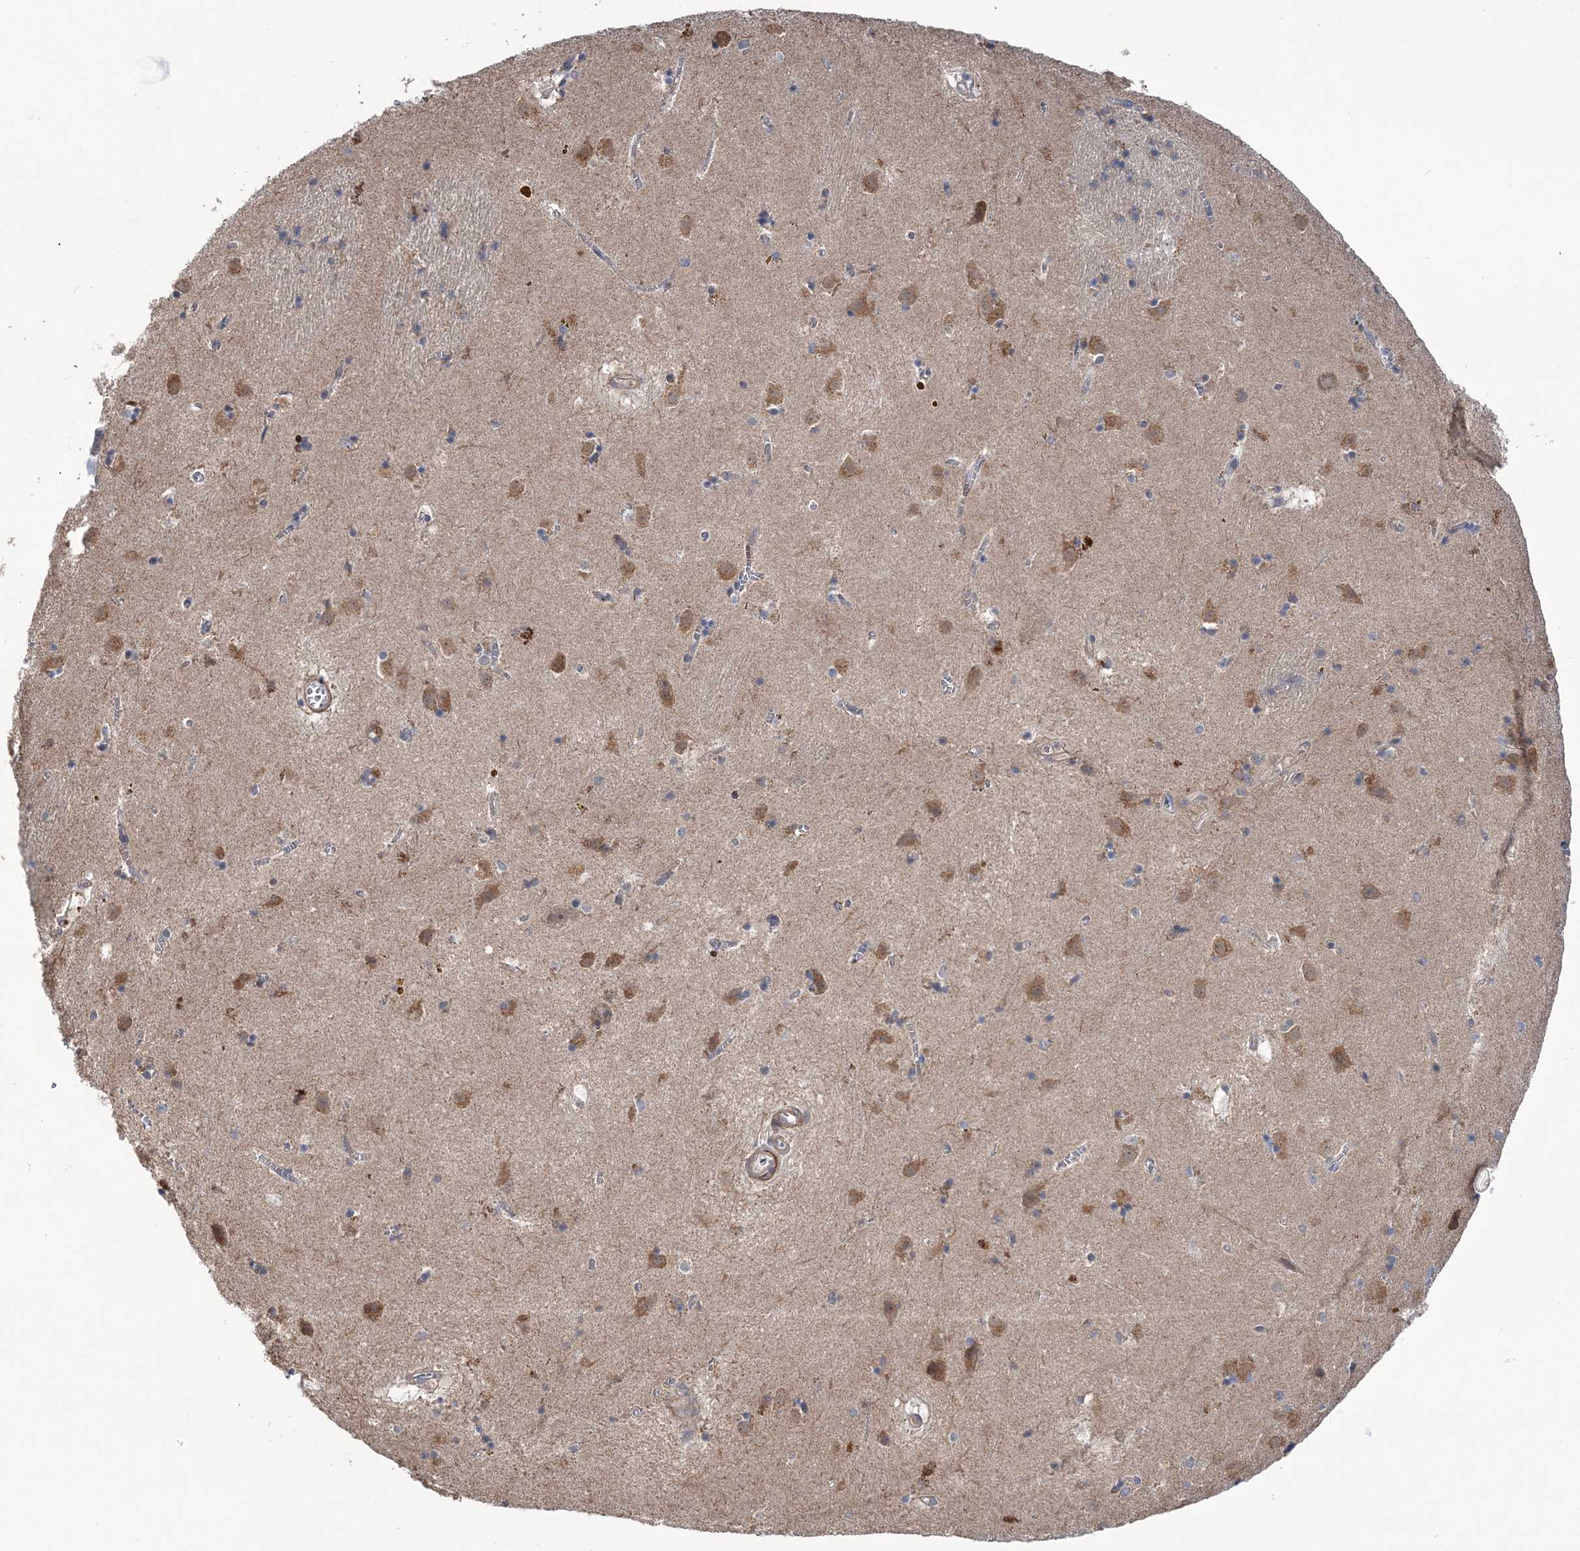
{"staining": {"intensity": "negative", "quantity": "none", "location": "none"}, "tissue": "caudate", "cell_type": "Glial cells", "image_type": "normal", "snomed": [{"axis": "morphology", "description": "Normal tissue, NOS"}, {"axis": "topography", "description": "Lateral ventricle wall"}], "caption": "Immunohistochemistry of benign human caudate shows no positivity in glial cells. Brightfield microscopy of immunohistochemistry (IHC) stained with DAB (brown) and hematoxylin (blue), captured at high magnification.", "gene": "PPP2R2B", "patient": {"sex": "male", "age": 70}}